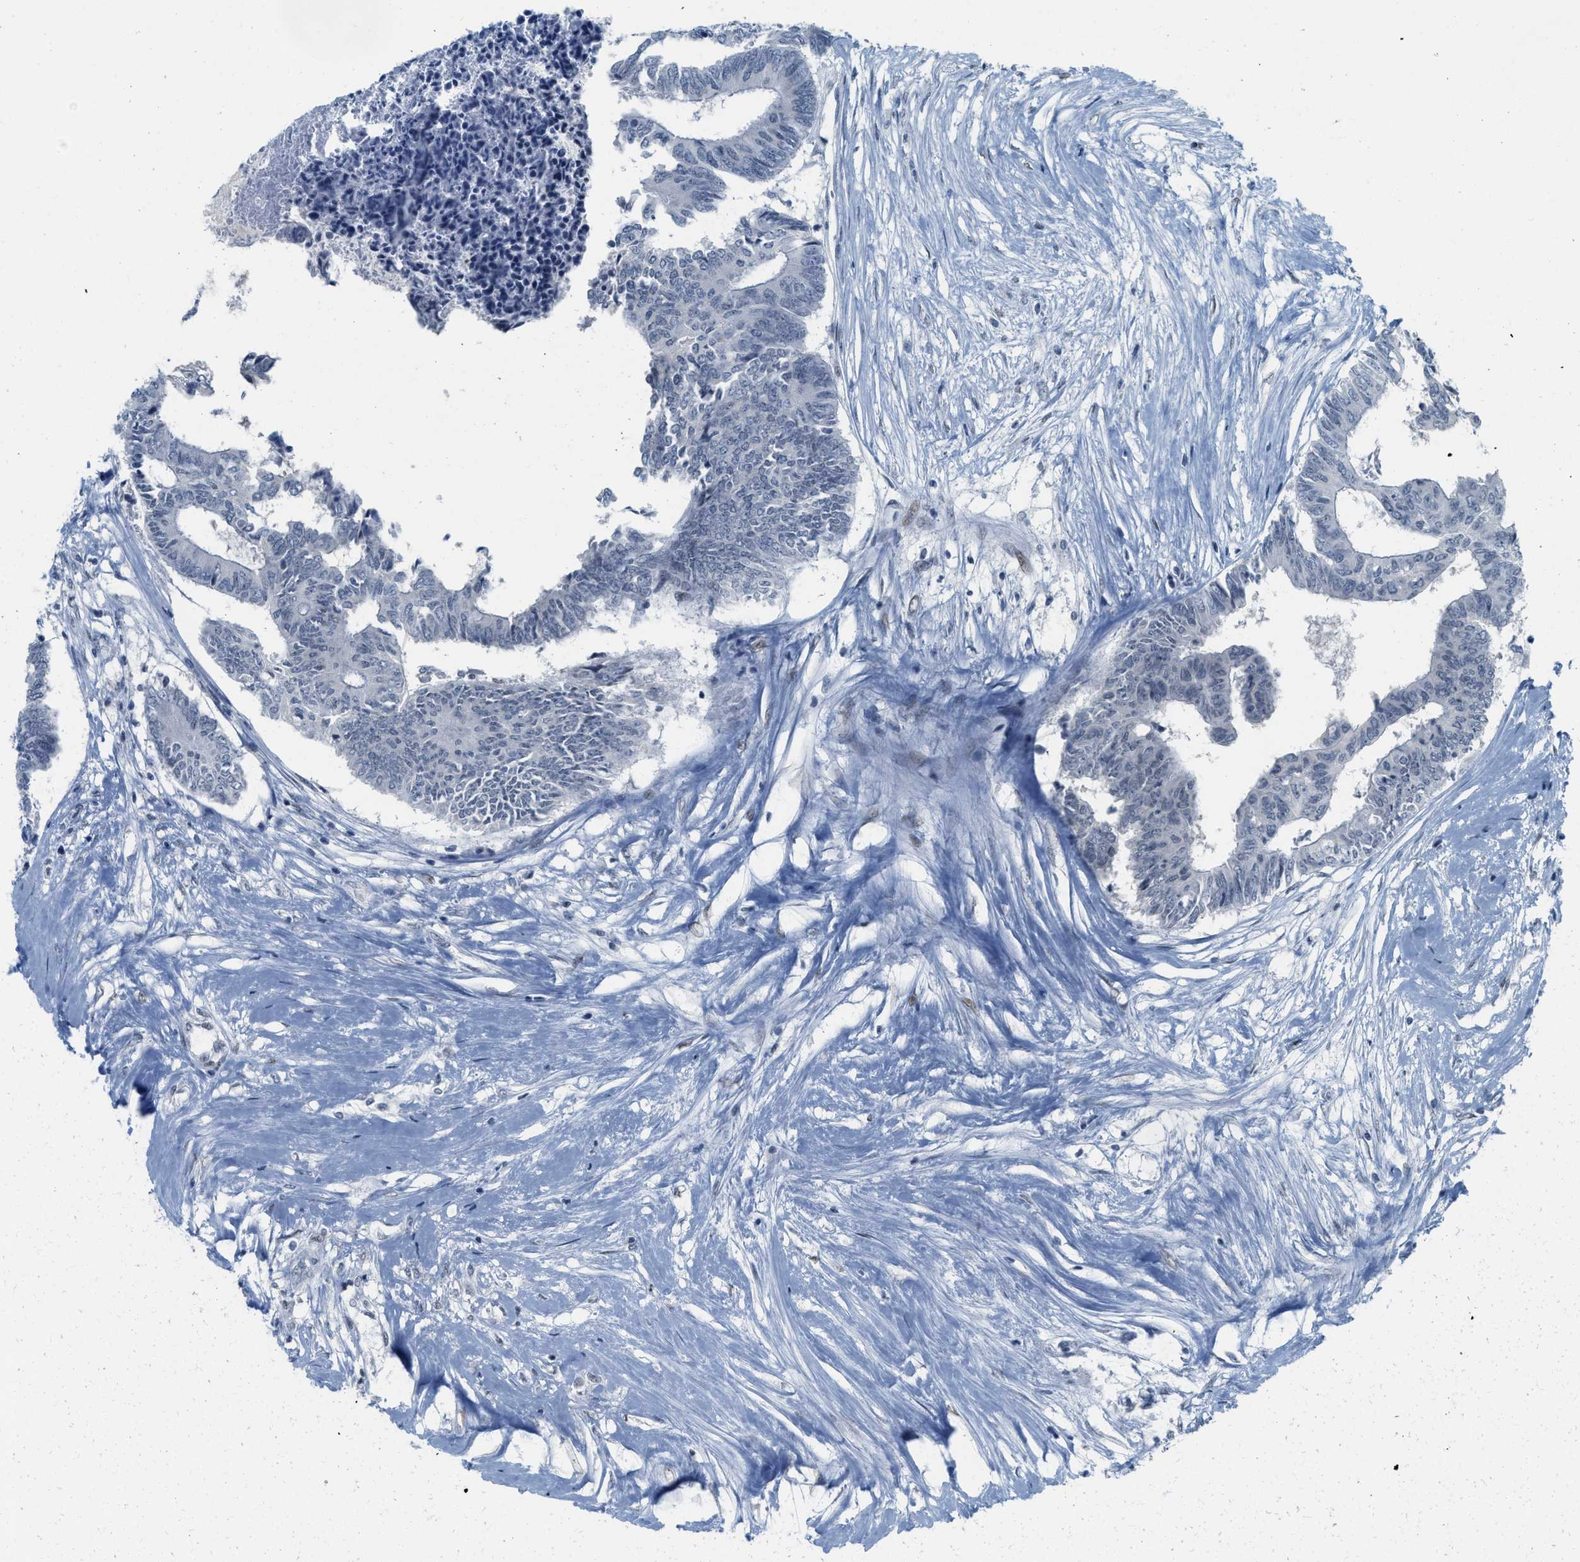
{"staining": {"intensity": "negative", "quantity": "none", "location": "none"}, "tissue": "colorectal cancer", "cell_type": "Tumor cells", "image_type": "cancer", "snomed": [{"axis": "morphology", "description": "Adenocarcinoma, NOS"}, {"axis": "topography", "description": "Rectum"}], "caption": "High power microscopy micrograph of an immunohistochemistry (IHC) photomicrograph of colorectal cancer (adenocarcinoma), revealing no significant expression in tumor cells.", "gene": "PBX1", "patient": {"sex": "male", "age": 63}}